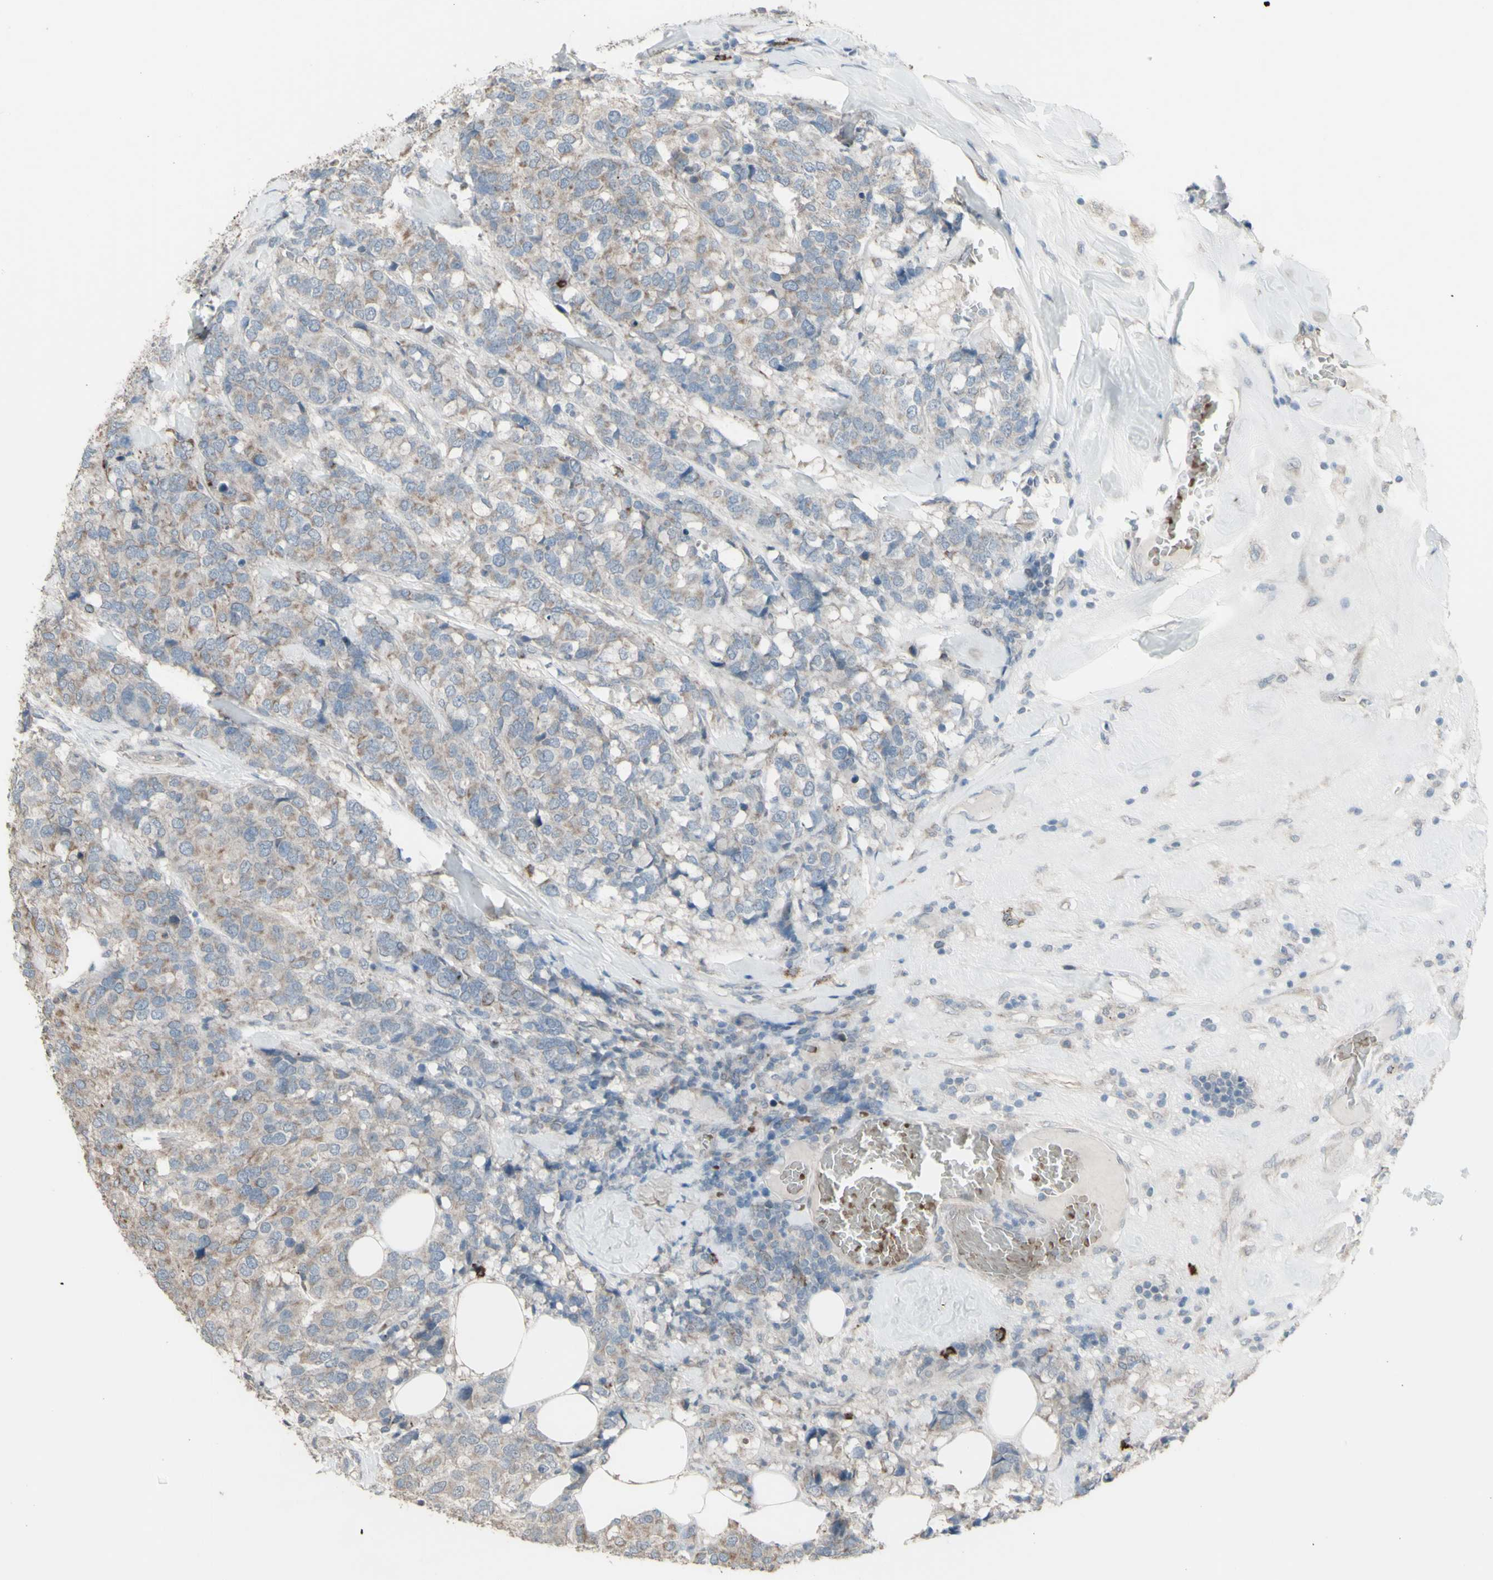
{"staining": {"intensity": "weak", "quantity": ">75%", "location": "cytoplasmic/membranous"}, "tissue": "breast cancer", "cell_type": "Tumor cells", "image_type": "cancer", "snomed": [{"axis": "morphology", "description": "Lobular carcinoma"}, {"axis": "topography", "description": "Breast"}], "caption": "Breast lobular carcinoma stained for a protein exhibits weak cytoplasmic/membranous positivity in tumor cells. (IHC, brightfield microscopy, high magnification).", "gene": "GRAMD1B", "patient": {"sex": "female", "age": 59}}